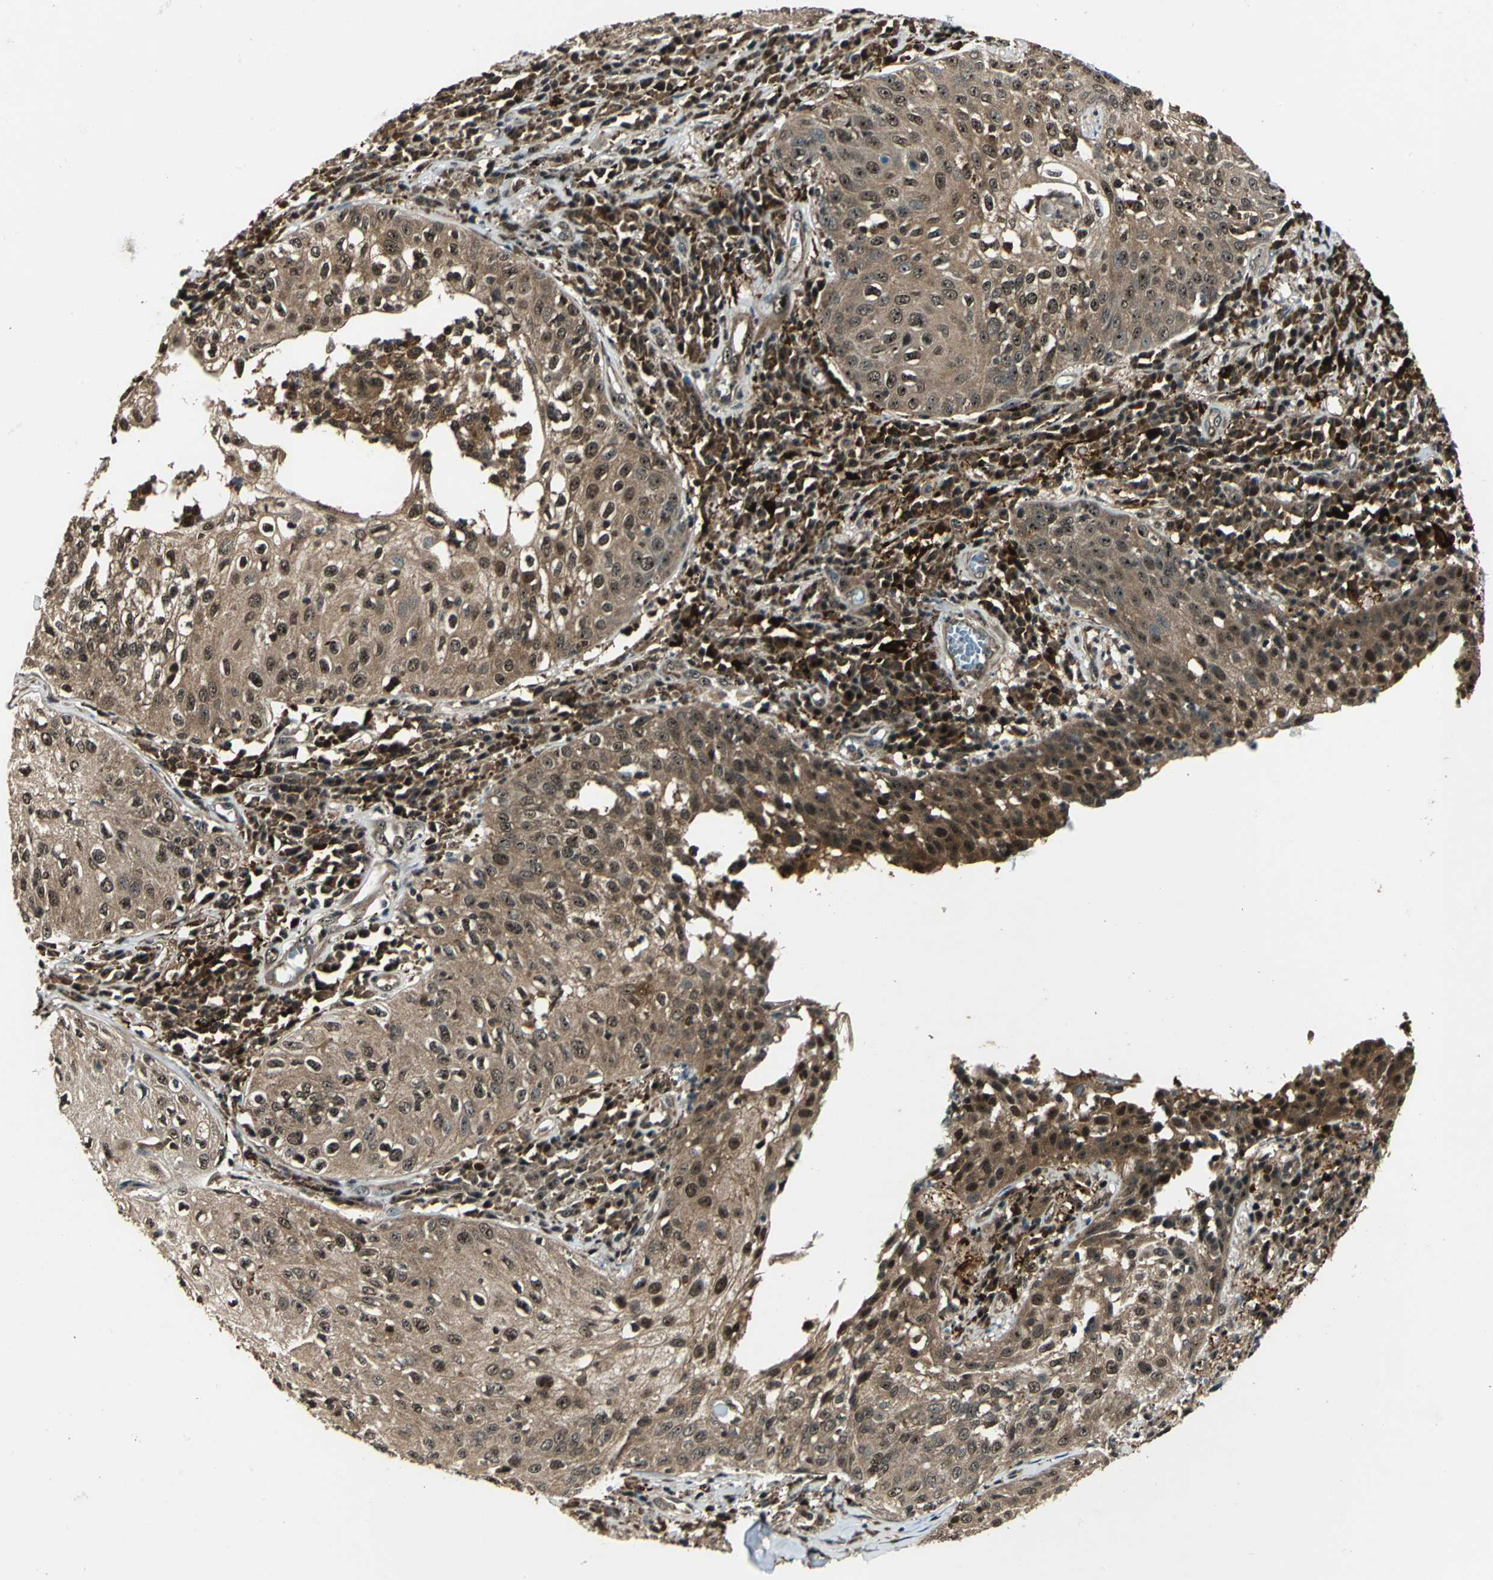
{"staining": {"intensity": "moderate", "quantity": ">75%", "location": "cytoplasmic/membranous,nuclear"}, "tissue": "skin cancer", "cell_type": "Tumor cells", "image_type": "cancer", "snomed": [{"axis": "morphology", "description": "Squamous cell carcinoma, NOS"}, {"axis": "topography", "description": "Skin"}], "caption": "Tumor cells show medium levels of moderate cytoplasmic/membranous and nuclear staining in approximately >75% of cells in skin squamous cell carcinoma.", "gene": "PPP1R13L", "patient": {"sex": "male", "age": 65}}